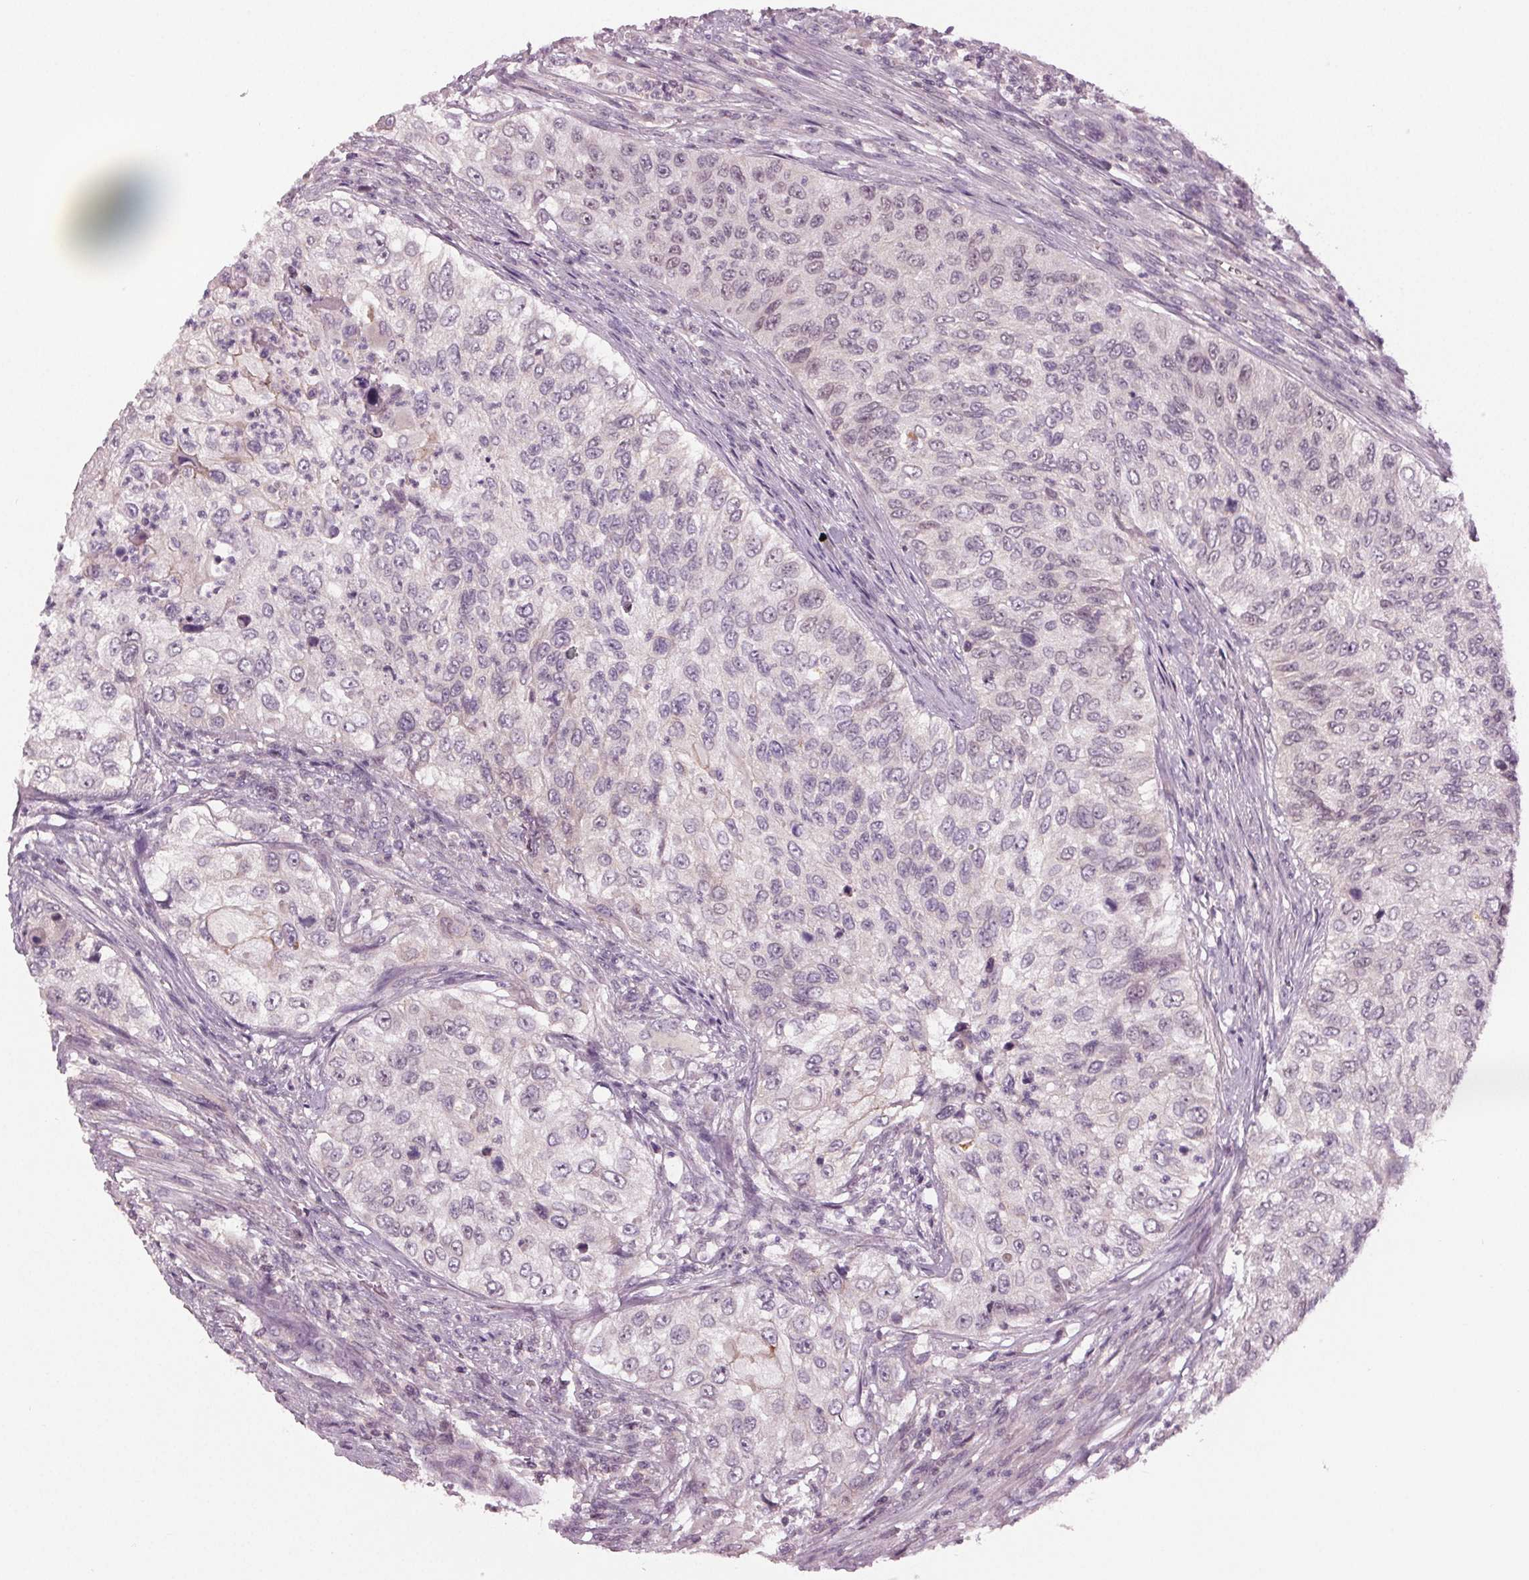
{"staining": {"intensity": "negative", "quantity": "none", "location": "none"}, "tissue": "urothelial cancer", "cell_type": "Tumor cells", "image_type": "cancer", "snomed": [{"axis": "morphology", "description": "Urothelial carcinoma, High grade"}, {"axis": "topography", "description": "Urinary bladder"}], "caption": "DAB (3,3'-diaminobenzidine) immunohistochemical staining of human urothelial cancer reveals no significant positivity in tumor cells.", "gene": "ZNF605", "patient": {"sex": "female", "age": 60}}